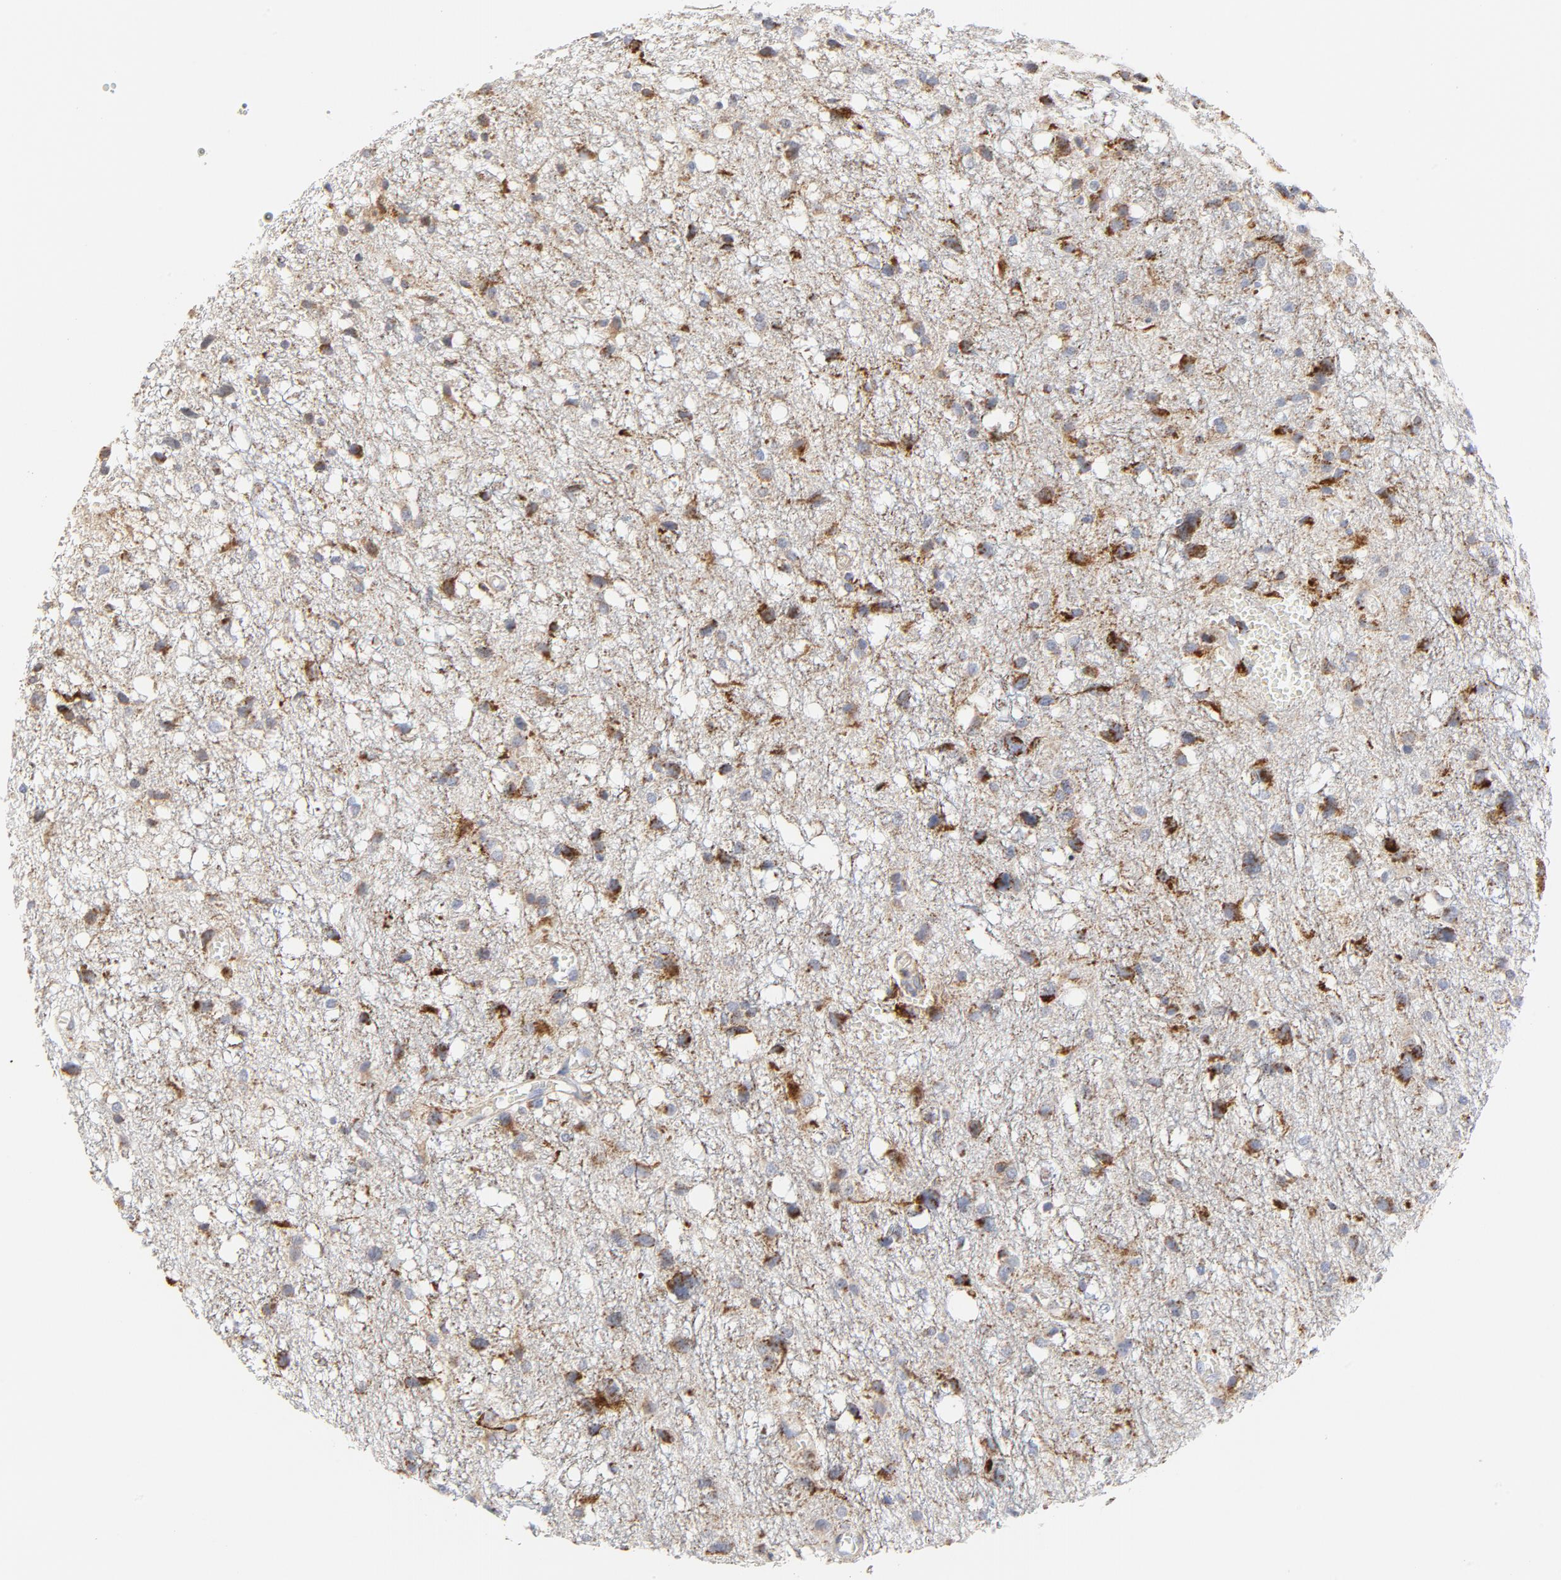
{"staining": {"intensity": "strong", "quantity": "25%-75%", "location": "cytoplasmic/membranous"}, "tissue": "glioma", "cell_type": "Tumor cells", "image_type": "cancer", "snomed": [{"axis": "morphology", "description": "Glioma, malignant, High grade"}, {"axis": "topography", "description": "Brain"}], "caption": "The immunohistochemical stain highlights strong cytoplasmic/membranous staining in tumor cells of malignant high-grade glioma tissue. The protein of interest is shown in brown color, while the nuclei are stained blue.", "gene": "CYCS", "patient": {"sex": "female", "age": 59}}